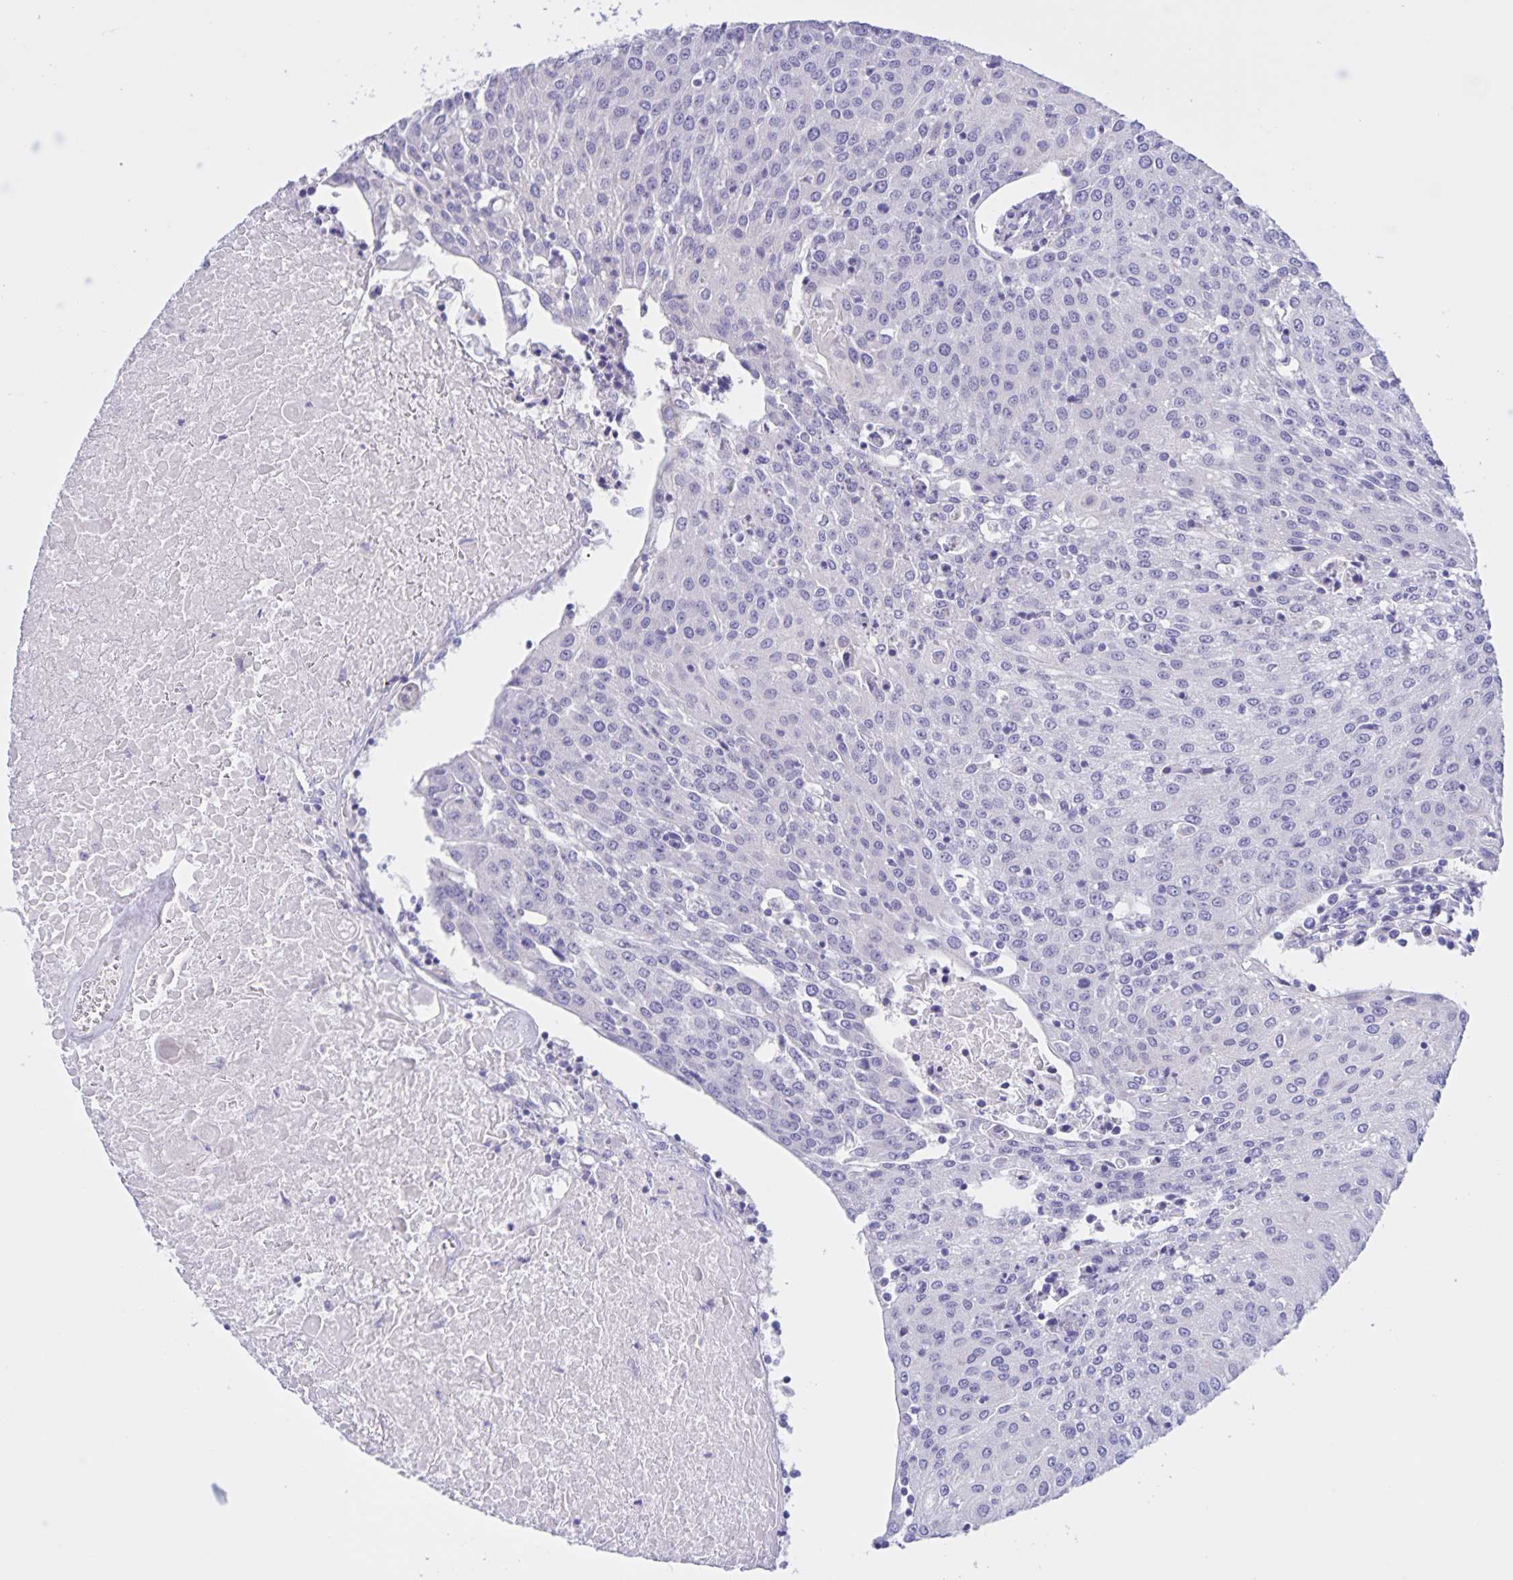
{"staining": {"intensity": "negative", "quantity": "none", "location": "none"}, "tissue": "urothelial cancer", "cell_type": "Tumor cells", "image_type": "cancer", "snomed": [{"axis": "morphology", "description": "Urothelial carcinoma, High grade"}, {"axis": "topography", "description": "Urinary bladder"}], "caption": "IHC photomicrograph of neoplastic tissue: urothelial cancer stained with DAB exhibits no significant protein positivity in tumor cells.", "gene": "DMGDH", "patient": {"sex": "female", "age": 85}}